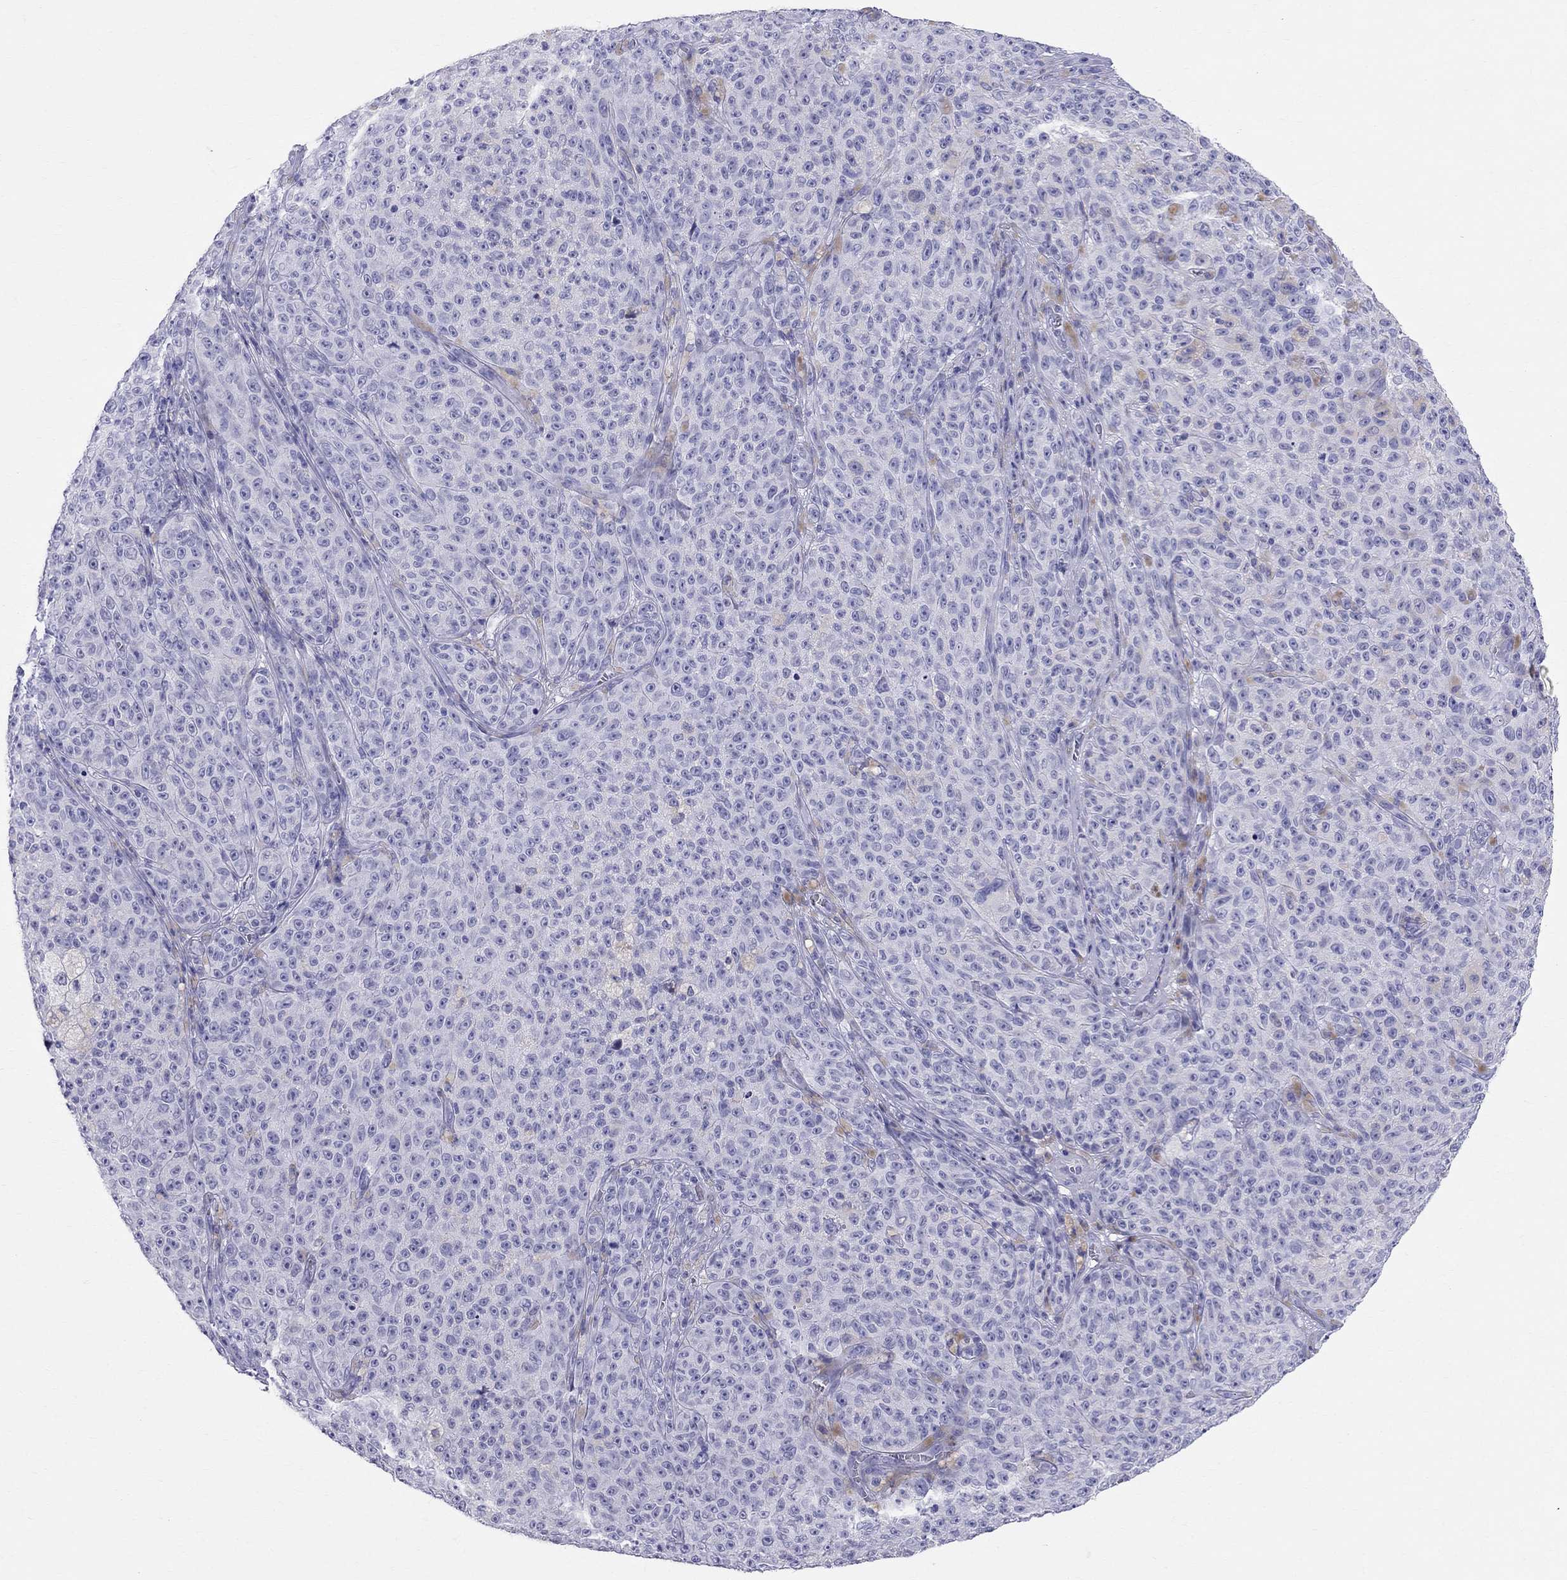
{"staining": {"intensity": "negative", "quantity": "none", "location": "none"}, "tissue": "melanoma", "cell_type": "Tumor cells", "image_type": "cancer", "snomed": [{"axis": "morphology", "description": "Malignant melanoma, NOS"}, {"axis": "topography", "description": "Skin"}], "caption": "The photomicrograph demonstrates no significant expression in tumor cells of malignant melanoma.", "gene": "DNAAF6", "patient": {"sex": "female", "age": 82}}